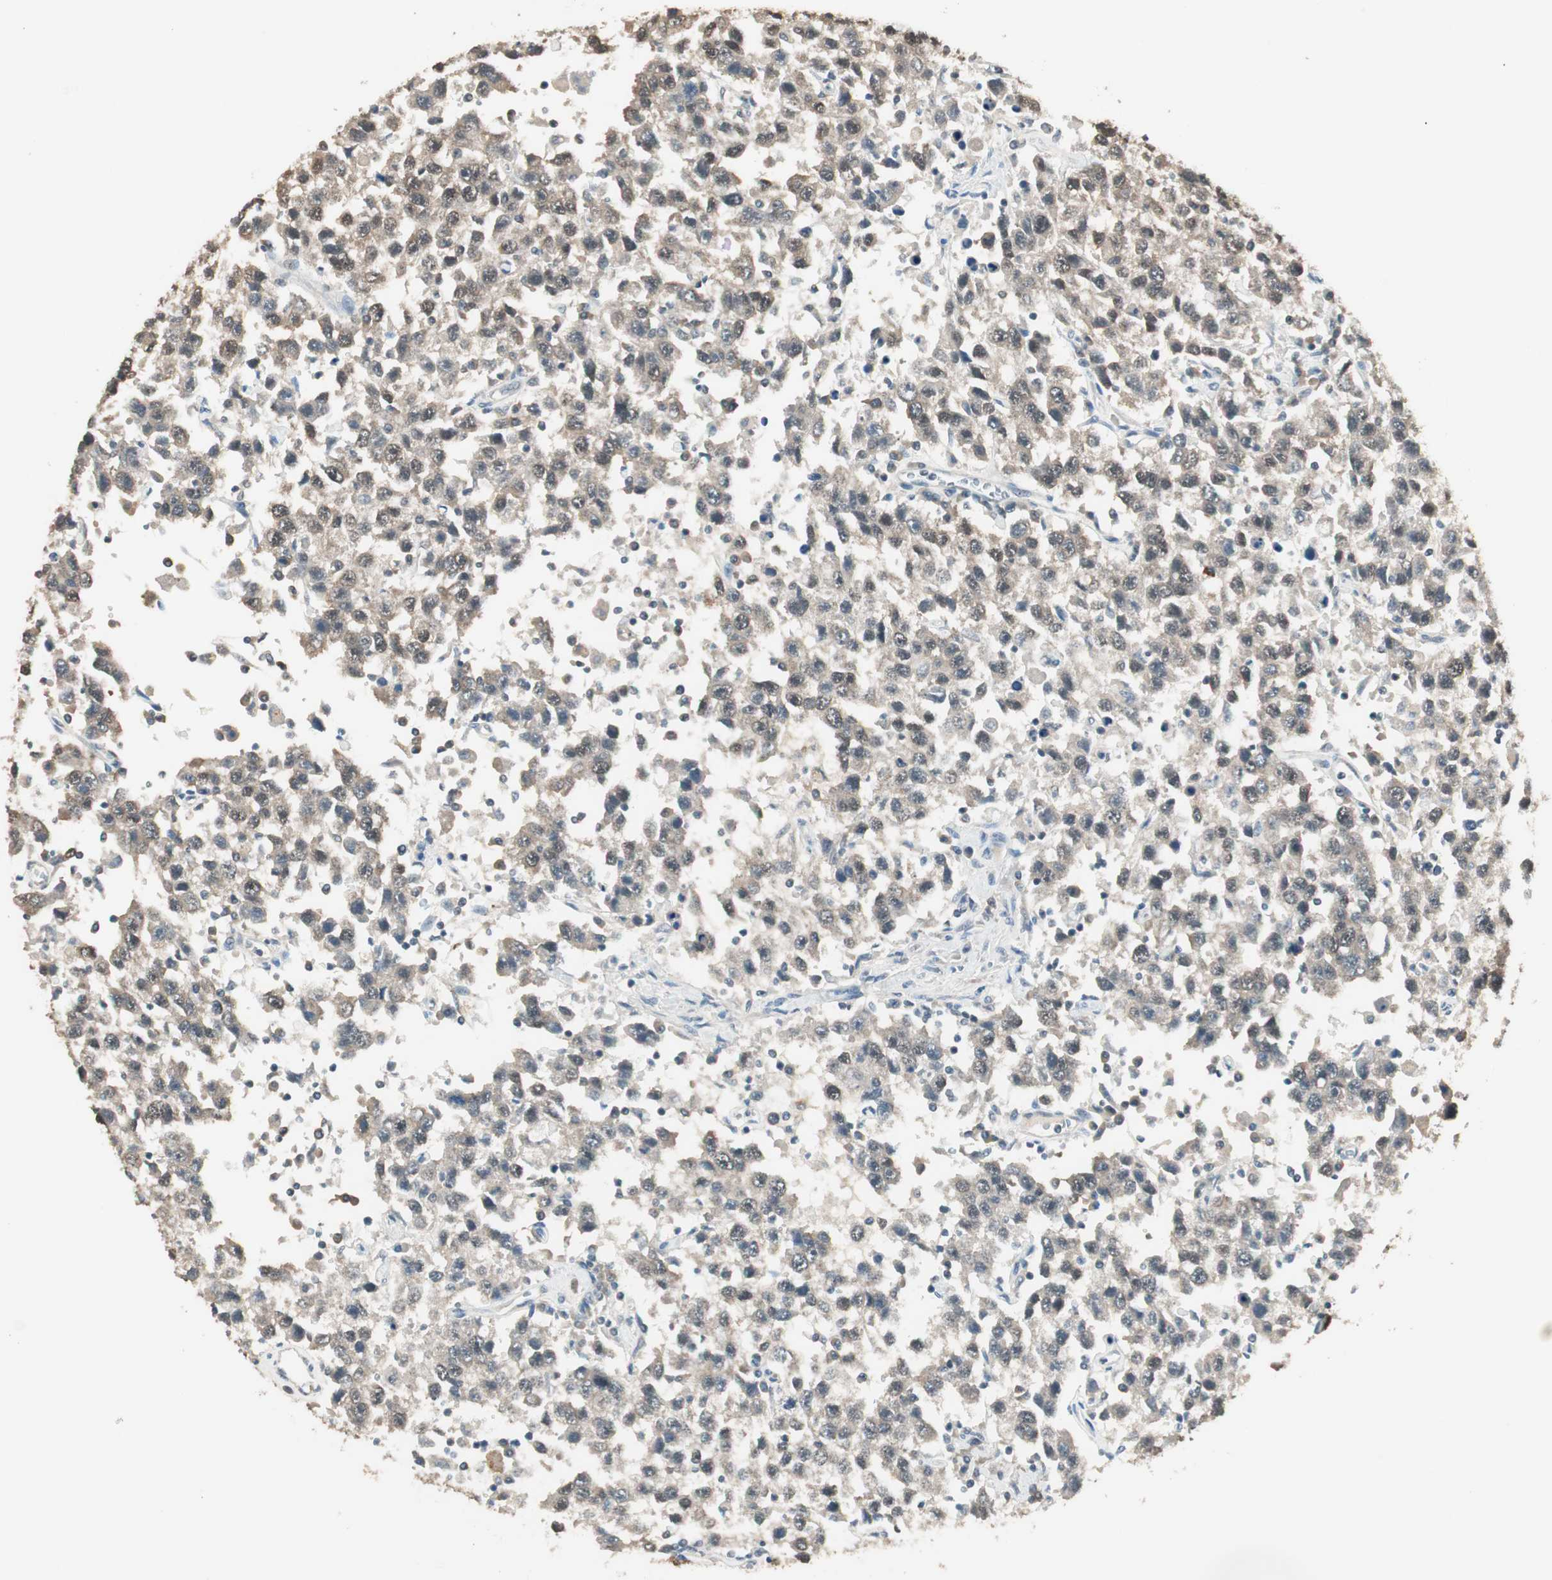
{"staining": {"intensity": "weak", "quantity": "25%-75%", "location": "cytoplasmic/membranous"}, "tissue": "testis cancer", "cell_type": "Tumor cells", "image_type": "cancer", "snomed": [{"axis": "morphology", "description": "Seminoma, NOS"}, {"axis": "topography", "description": "Testis"}], "caption": "Testis cancer (seminoma) stained with DAB IHC displays low levels of weak cytoplasmic/membranous staining in about 25%-75% of tumor cells.", "gene": "USP5", "patient": {"sex": "male", "age": 41}}